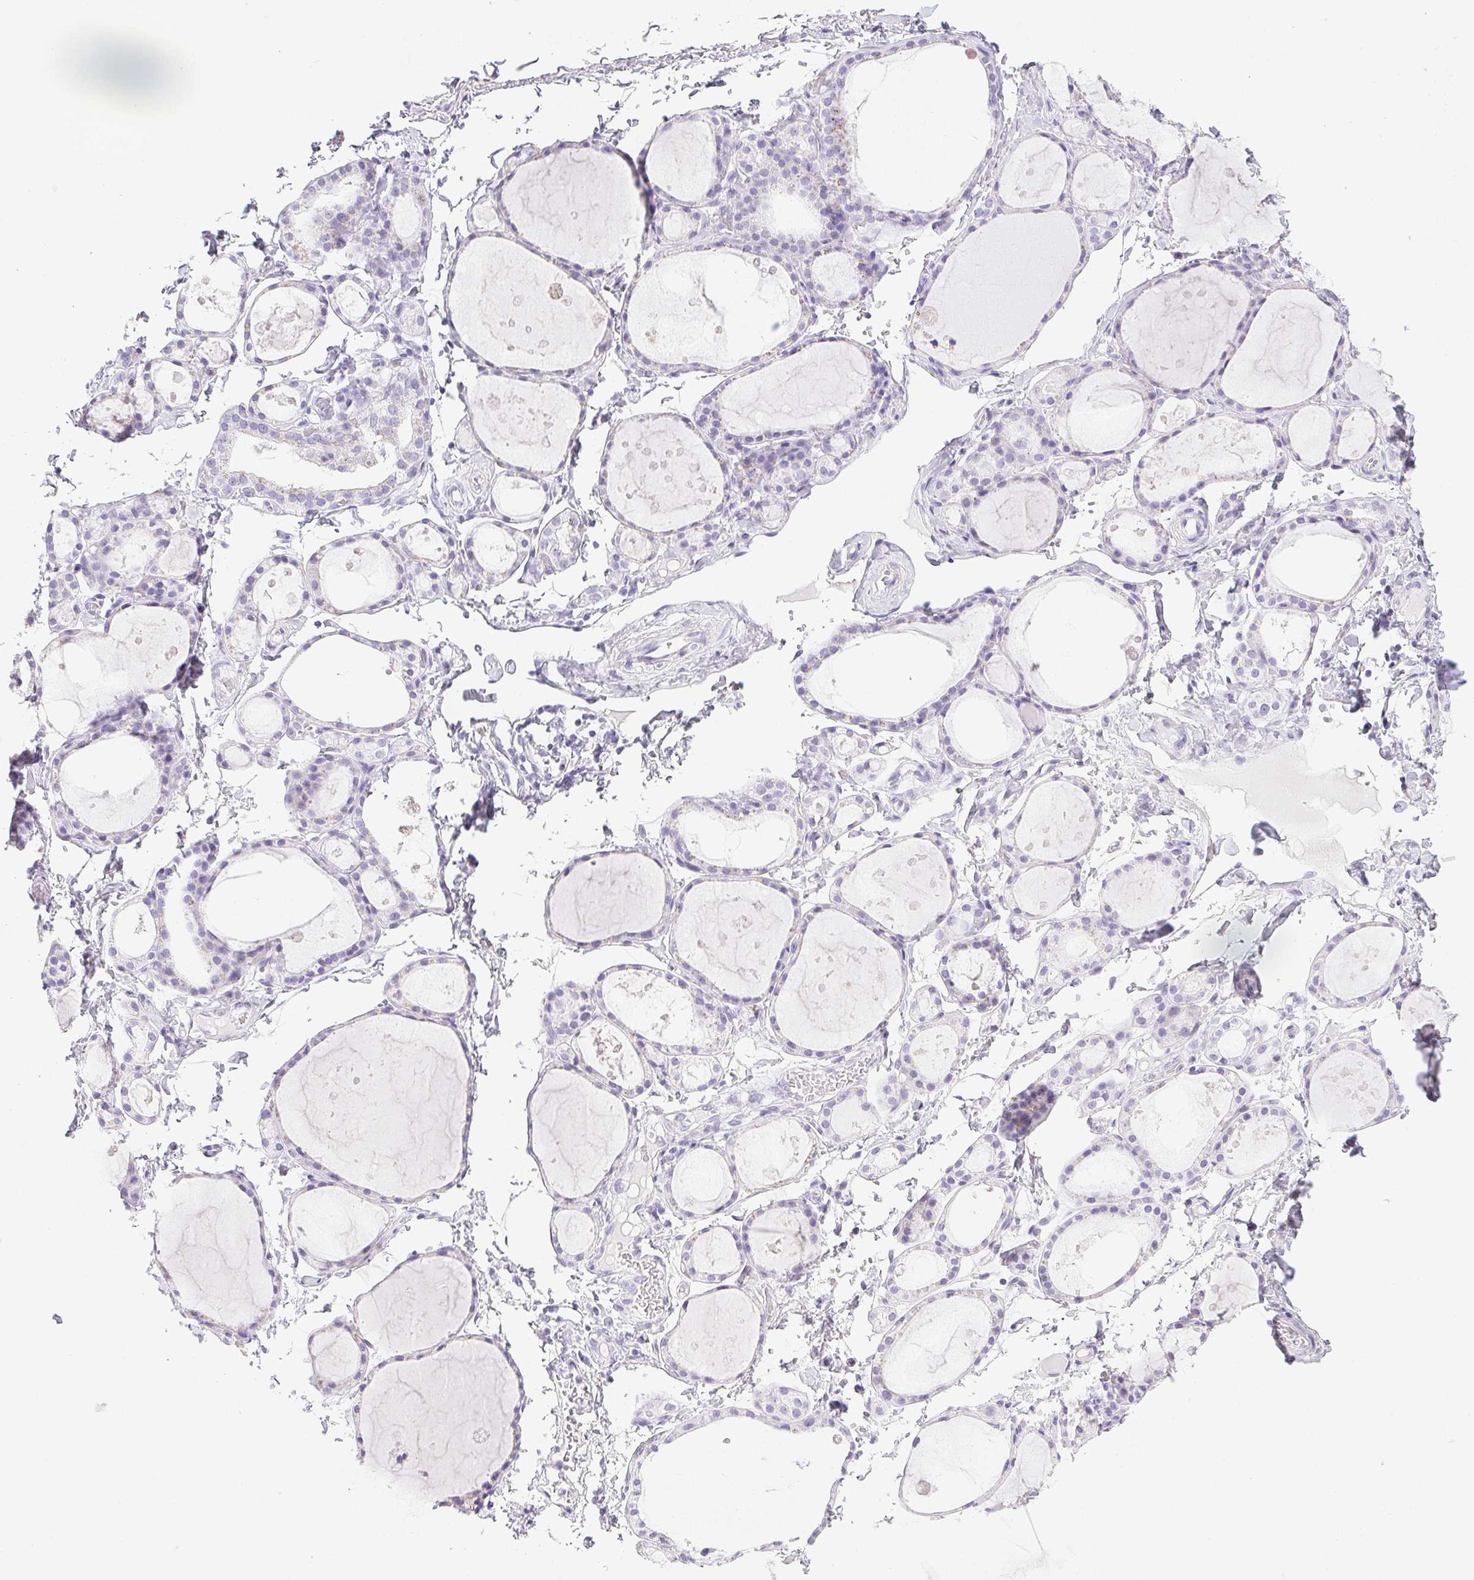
{"staining": {"intensity": "negative", "quantity": "none", "location": "none"}, "tissue": "thyroid gland", "cell_type": "Glandular cells", "image_type": "normal", "snomed": [{"axis": "morphology", "description": "Normal tissue, NOS"}, {"axis": "topography", "description": "Thyroid gland"}], "caption": "Protein analysis of normal thyroid gland reveals no significant positivity in glandular cells. (Stains: DAB (3,3'-diaminobenzidine) IHC with hematoxylin counter stain, Microscopy: brightfield microscopy at high magnification).", "gene": "HLA", "patient": {"sex": "male", "age": 68}}